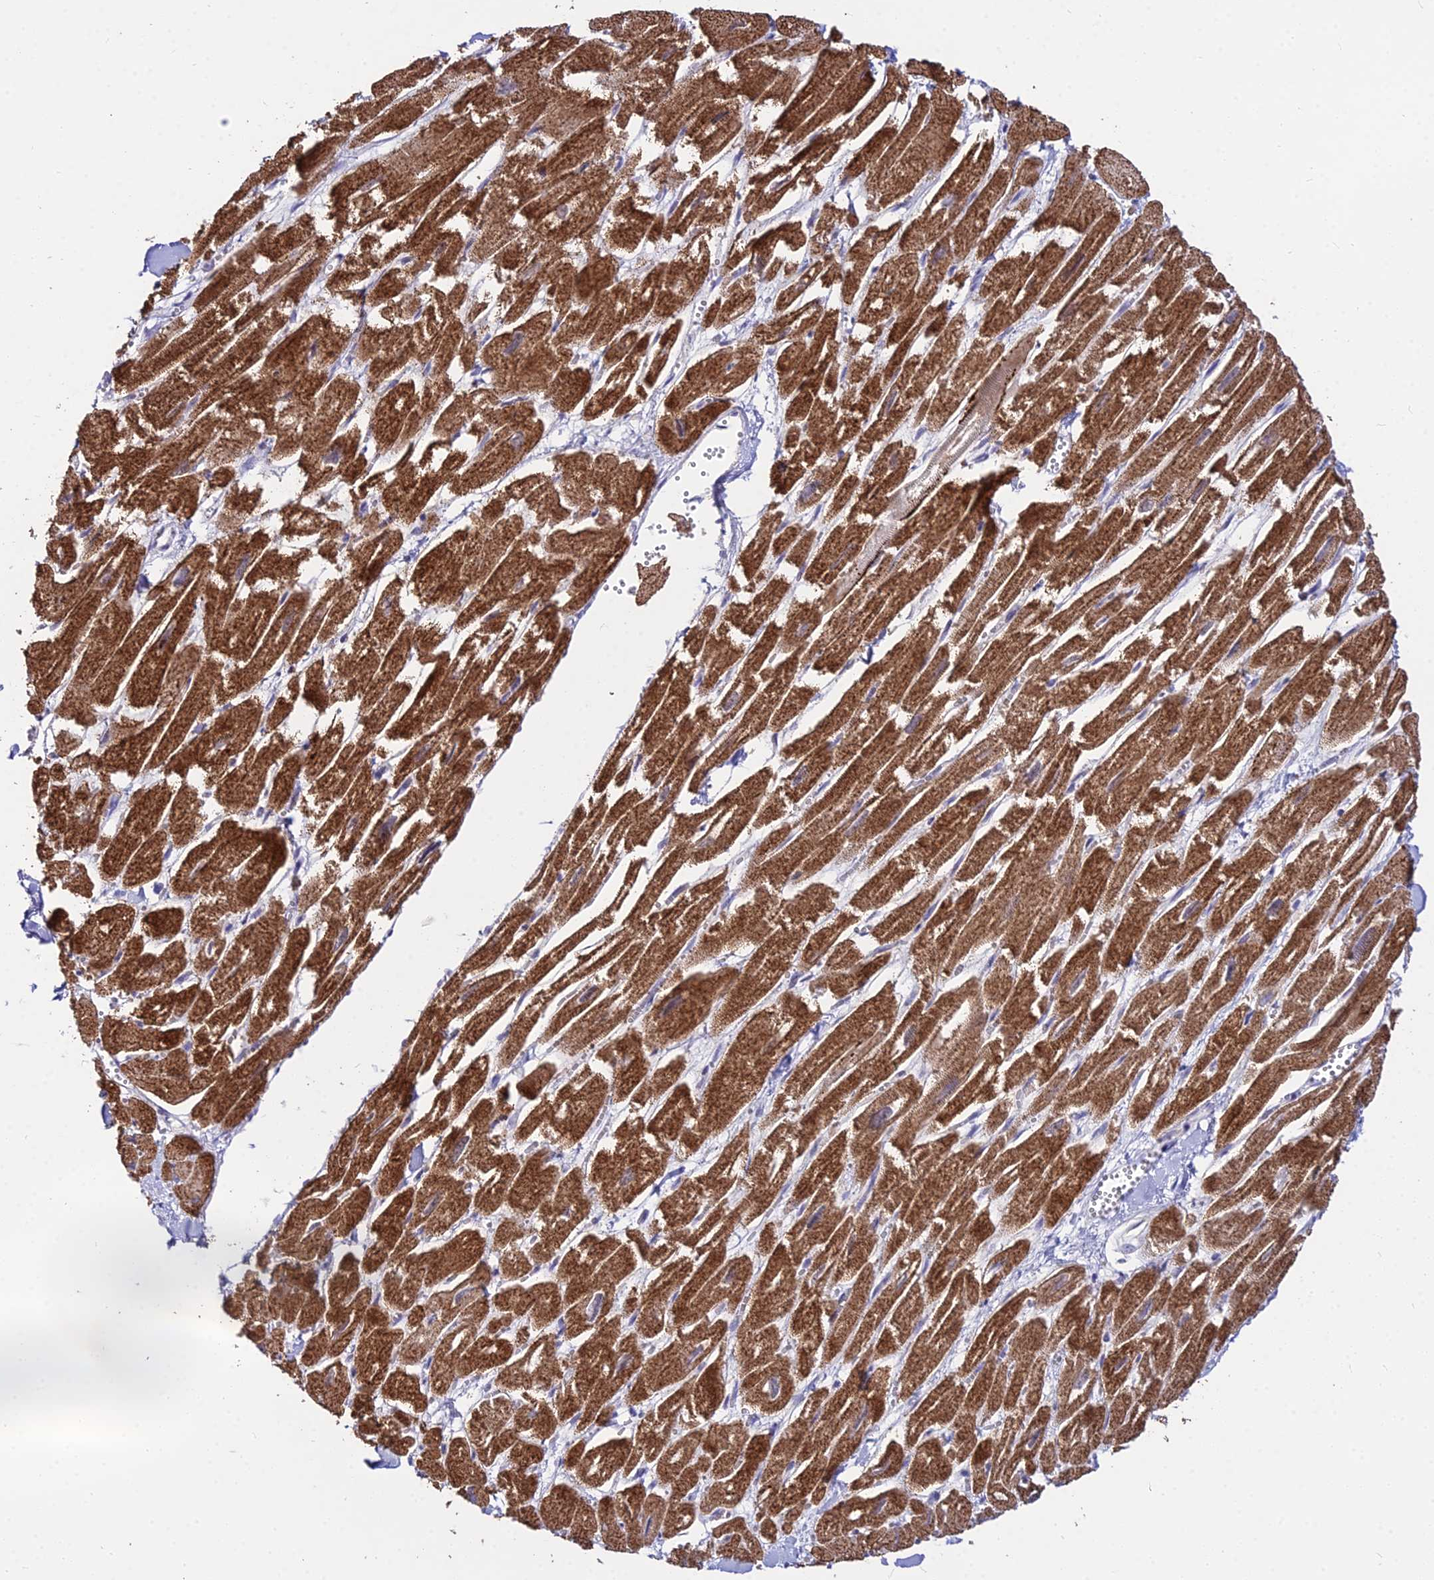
{"staining": {"intensity": "strong", "quantity": ">75%", "location": "cytoplasmic/membranous"}, "tissue": "heart muscle", "cell_type": "Cardiomyocytes", "image_type": "normal", "snomed": [{"axis": "morphology", "description": "Normal tissue, NOS"}, {"axis": "topography", "description": "Heart"}], "caption": "Protein expression analysis of normal heart muscle reveals strong cytoplasmic/membranous expression in approximately >75% of cardiomyocytes.", "gene": "C6orf163", "patient": {"sex": "male", "age": 54}}